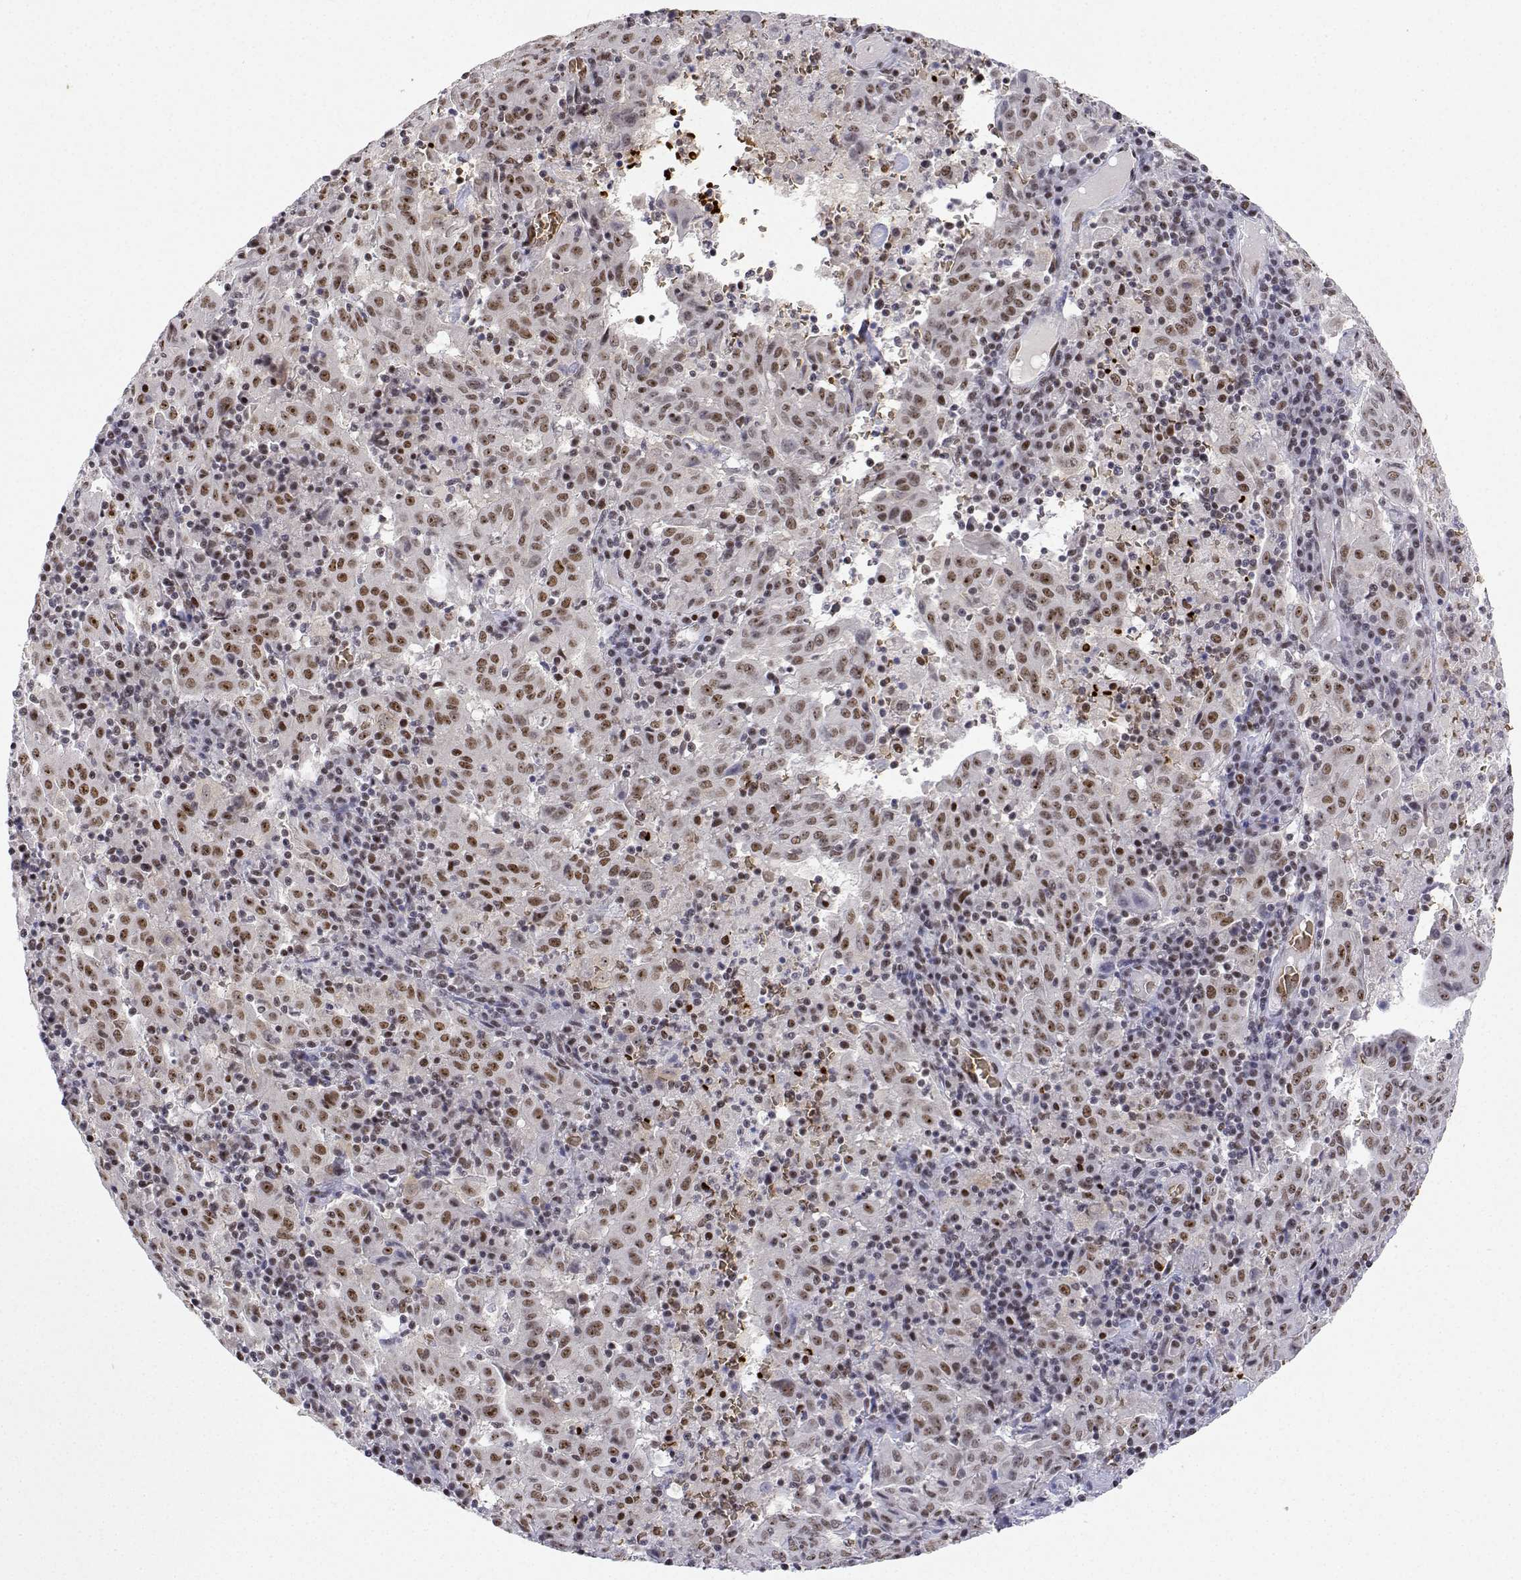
{"staining": {"intensity": "moderate", "quantity": ">75%", "location": "nuclear"}, "tissue": "pancreatic cancer", "cell_type": "Tumor cells", "image_type": "cancer", "snomed": [{"axis": "morphology", "description": "Adenocarcinoma, NOS"}, {"axis": "topography", "description": "Pancreas"}], "caption": "Immunohistochemical staining of adenocarcinoma (pancreatic) exhibits medium levels of moderate nuclear staining in about >75% of tumor cells. (IHC, brightfield microscopy, high magnification).", "gene": "ADAR", "patient": {"sex": "male", "age": 63}}